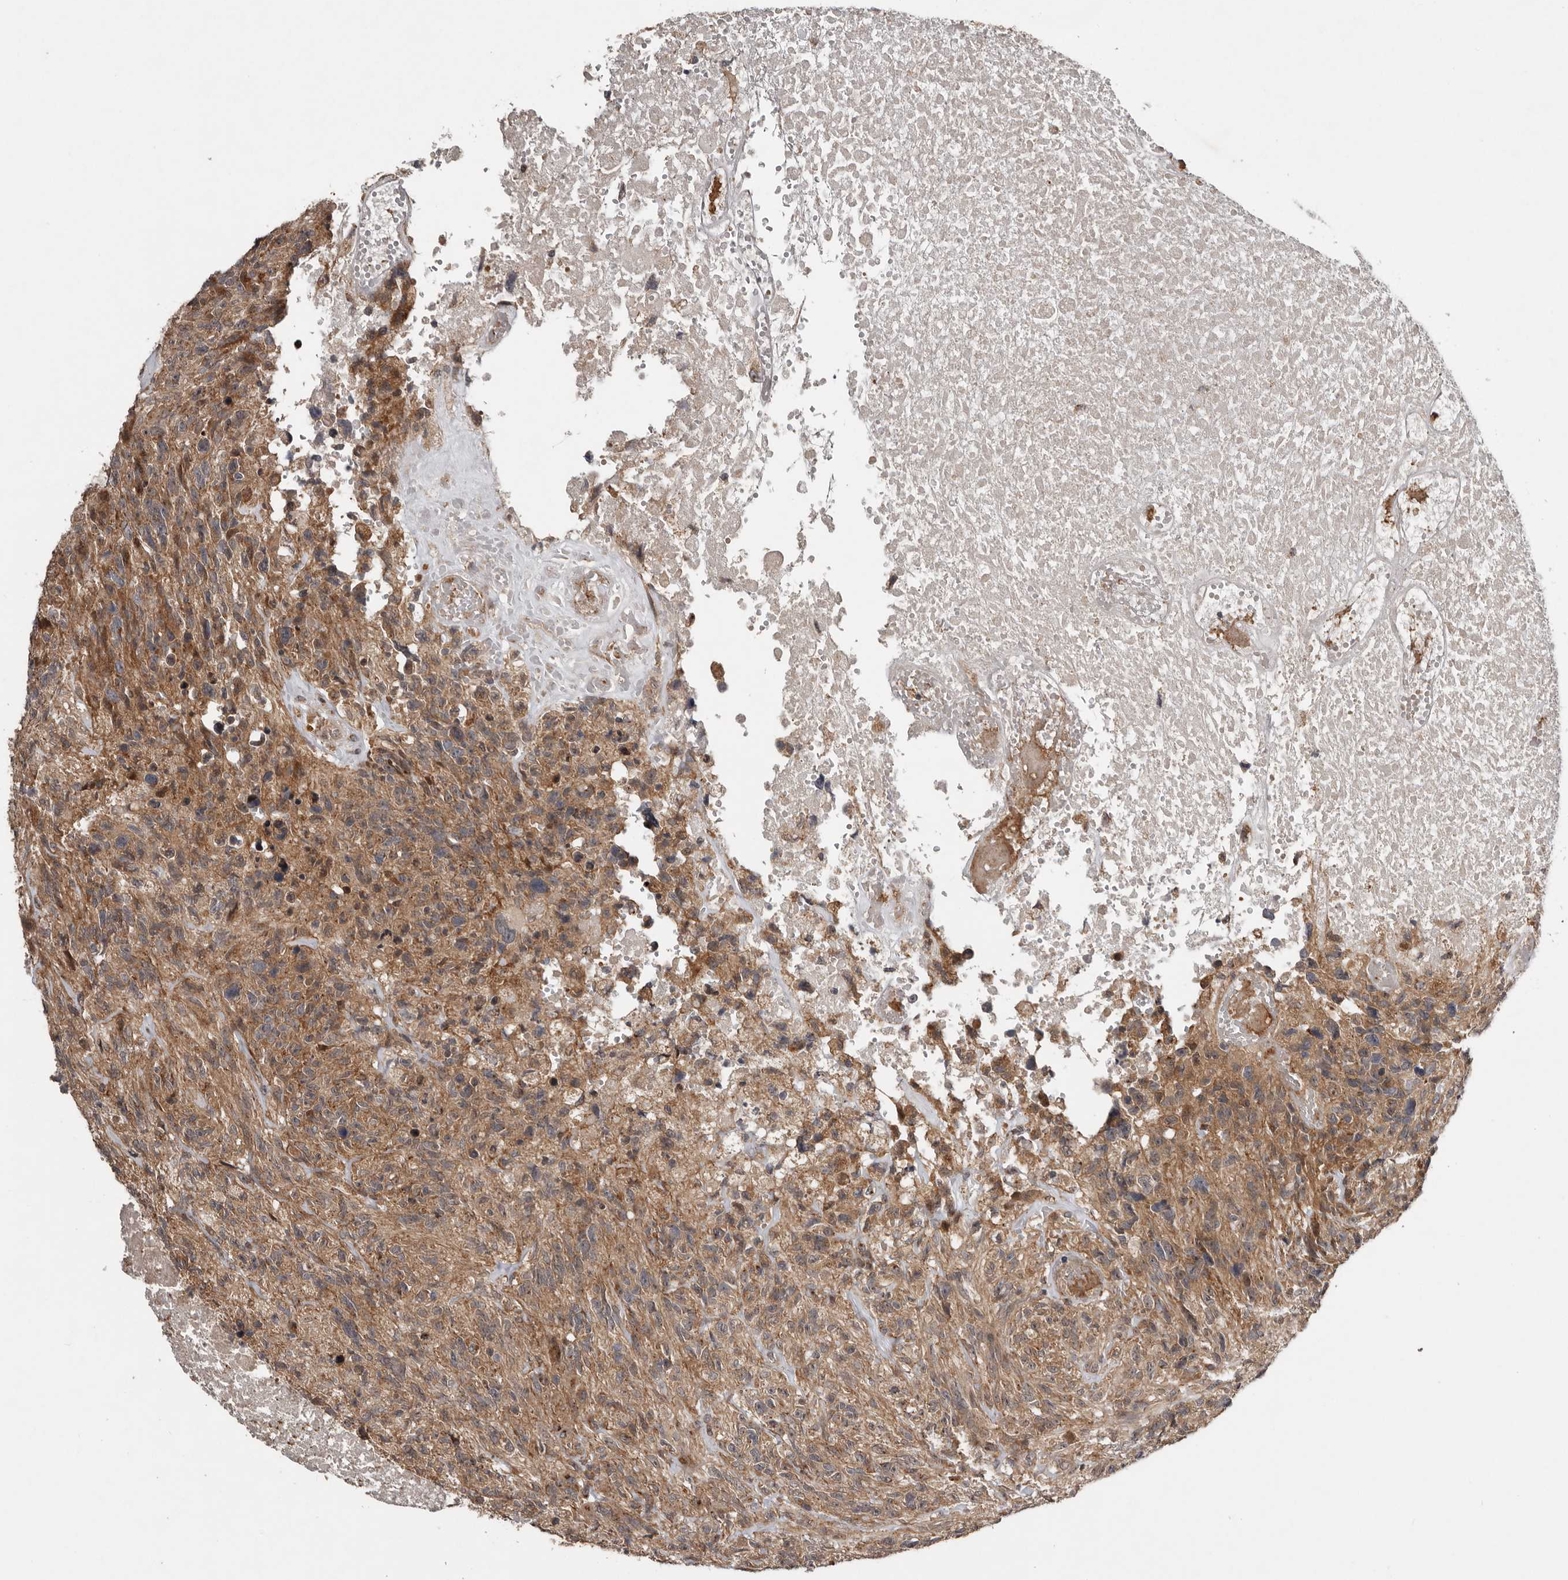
{"staining": {"intensity": "moderate", "quantity": ">75%", "location": "cytoplasmic/membranous"}, "tissue": "glioma", "cell_type": "Tumor cells", "image_type": "cancer", "snomed": [{"axis": "morphology", "description": "Glioma, malignant, High grade"}, {"axis": "topography", "description": "Brain"}], "caption": "This micrograph displays glioma stained with immunohistochemistry (IHC) to label a protein in brown. The cytoplasmic/membranous of tumor cells show moderate positivity for the protein. Nuclei are counter-stained blue.", "gene": "CCDC190", "patient": {"sex": "male", "age": 69}}